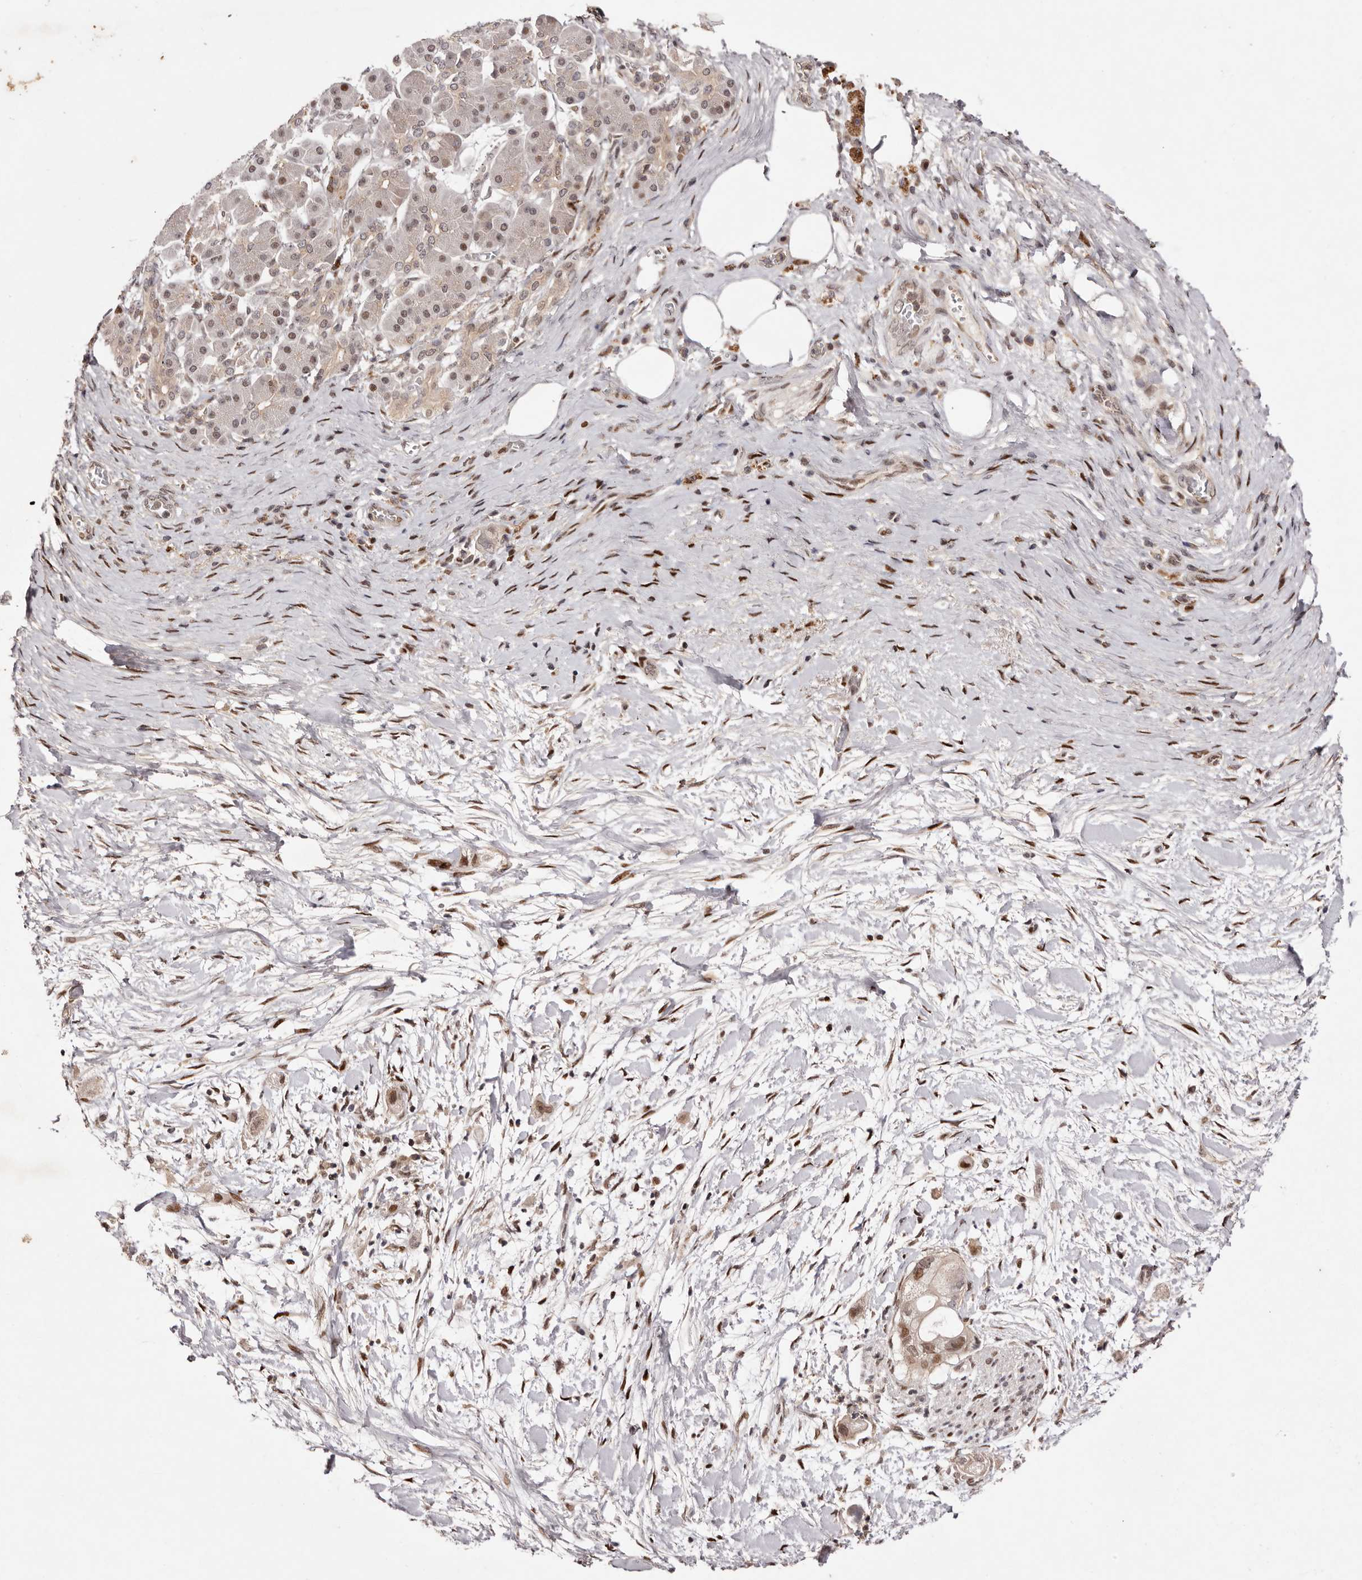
{"staining": {"intensity": "moderate", "quantity": ">75%", "location": "nuclear"}, "tissue": "pancreatic cancer", "cell_type": "Tumor cells", "image_type": "cancer", "snomed": [{"axis": "morphology", "description": "Adenocarcinoma, NOS"}, {"axis": "topography", "description": "Pancreas"}], "caption": "Moderate nuclear protein positivity is seen in approximately >75% of tumor cells in adenocarcinoma (pancreatic).", "gene": "FBXO5", "patient": {"sex": "male", "age": 58}}